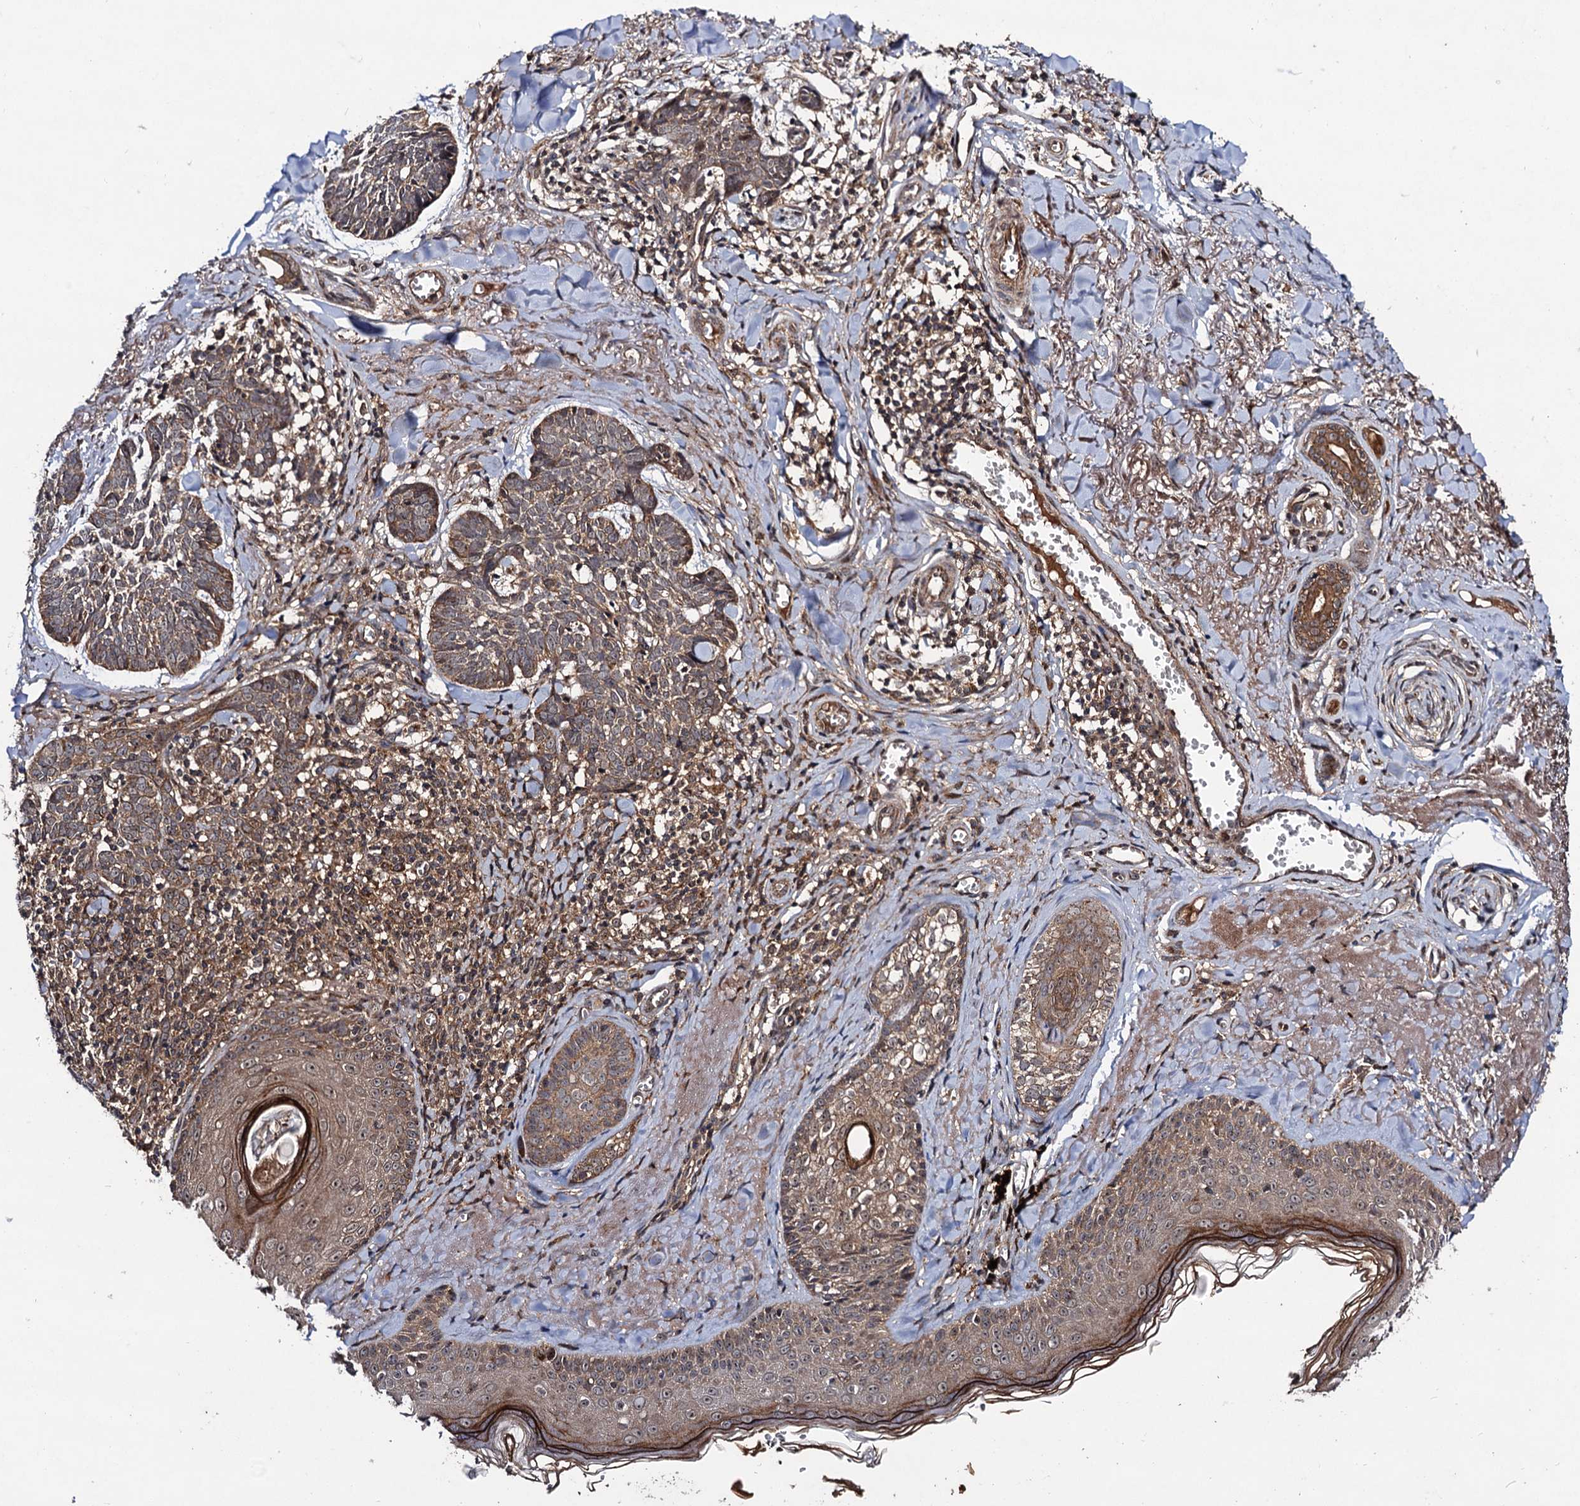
{"staining": {"intensity": "moderate", "quantity": ">75%", "location": "cytoplasmic/membranous"}, "tissue": "skin cancer", "cell_type": "Tumor cells", "image_type": "cancer", "snomed": [{"axis": "morphology", "description": "Basal cell carcinoma"}, {"axis": "topography", "description": "Skin"}], "caption": "Immunohistochemical staining of skin cancer (basal cell carcinoma) shows medium levels of moderate cytoplasmic/membranous protein positivity in about >75% of tumor cells.", "gene": "KXD1", "patient": {"sex": "female", "age": 74}}